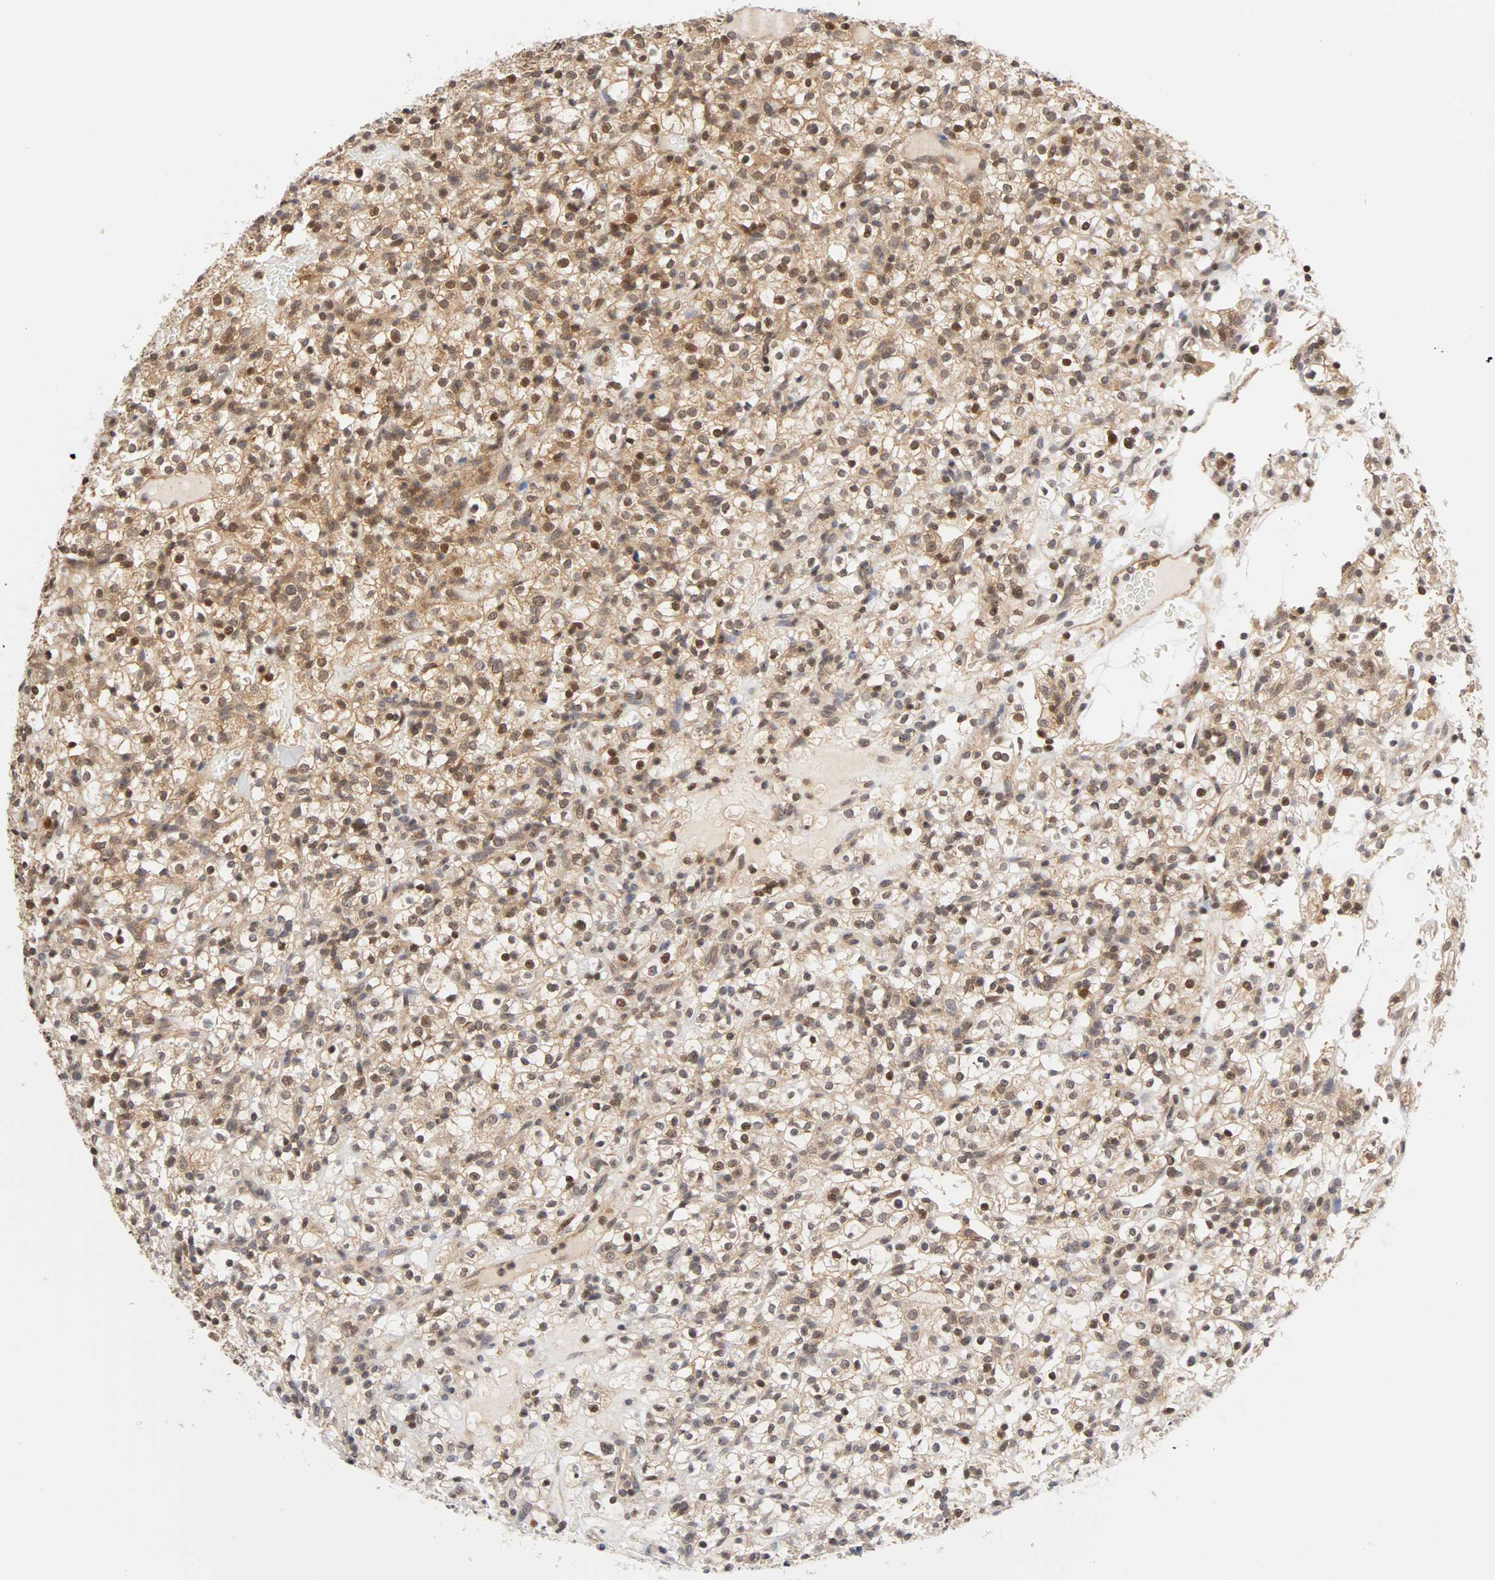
{"staining": {"intensity": "moderate", "quantity": ">75%", "location": "cytoplasmic/membranous,nuclear"}, "tissue": "renal cancer", "cell_type": "Tumor cells", "image_type": "cancer", "snomed": [{"axis": "morphology", "description": "Normal tissue, NOS"}, {"axis": "morphology", "description": "Adenocarcinoma, NOS"}, {"axis": "topography", "description": "Kidney"}], "caption": "Immunohistochemical staining of human adenocarcinoma (renal) shows moderate cytoplasmic/membranous and nuclear protein staining in approximately >75% of tumor cells.", "gene": "UBE2M", "patient": {"sex": "female", "age": 72}}